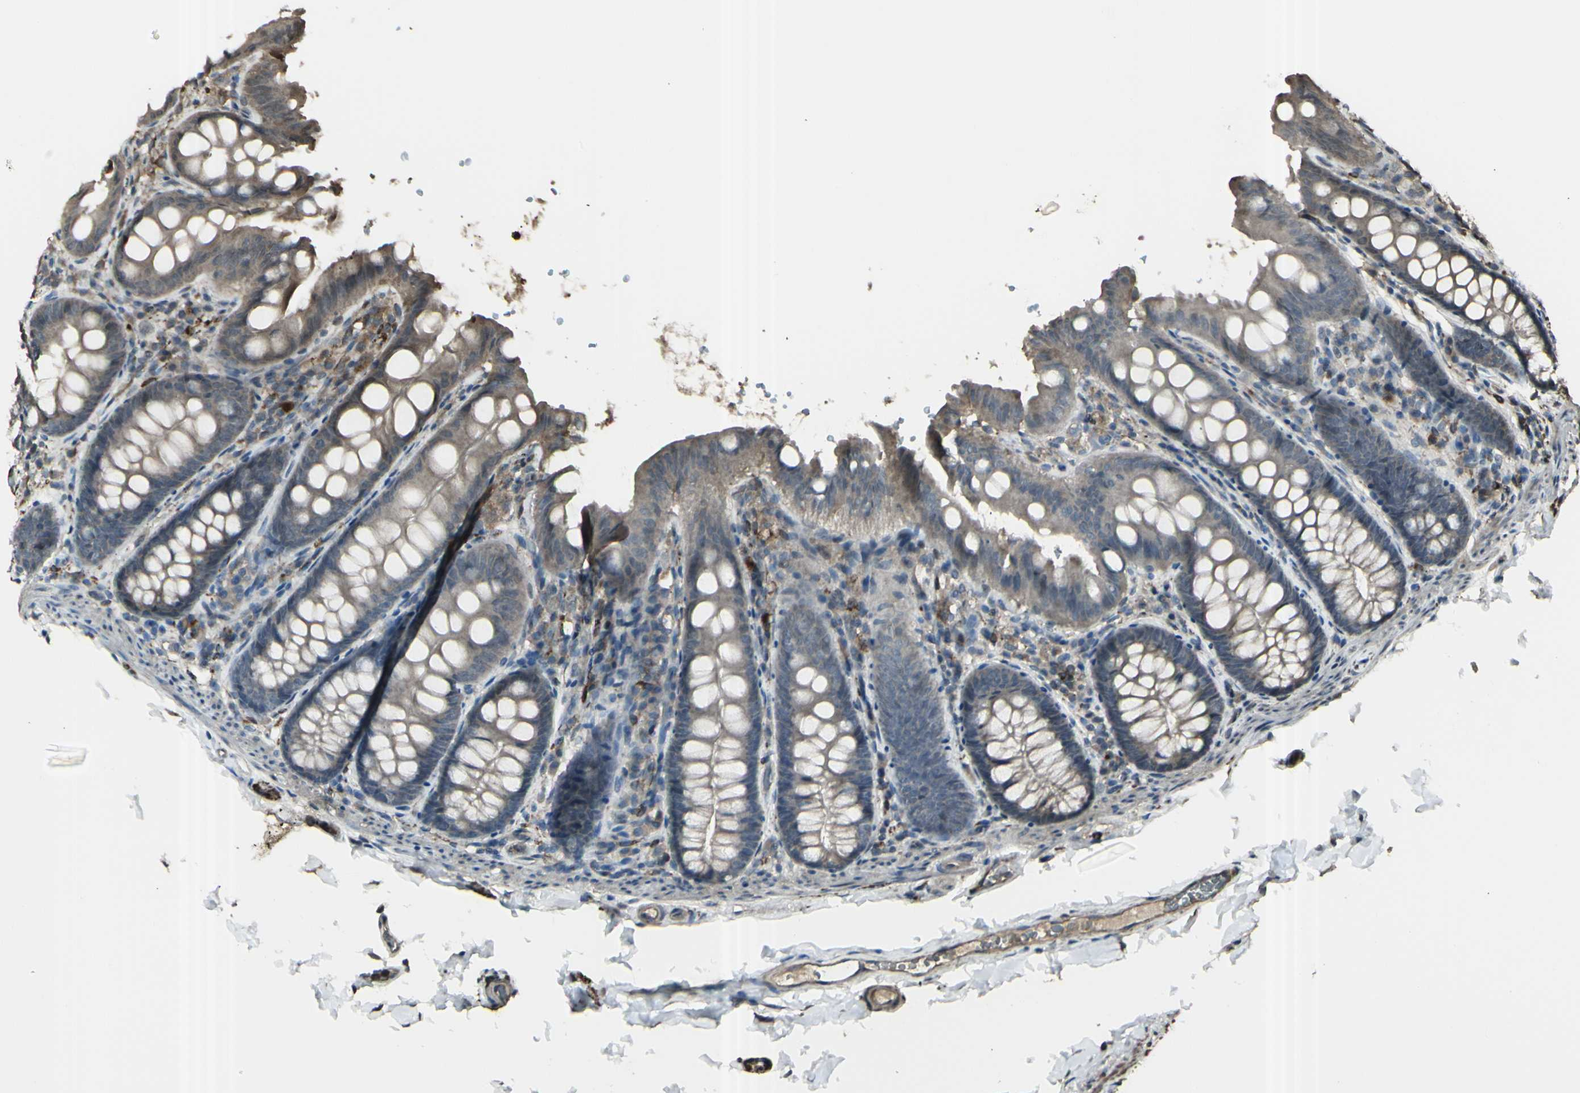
{"staining": {"intensity": "weak", "quantity": "25%-75%", "location": "cytoplasmic/membranous"}, "tissue": "colon", "cell_type": "Endothelial cells", "image_type": "normal", "snomed": [{"axis": "morphology", "description": "Normal tissue, NOS"}, {"axis": "topography", "description": "Colon"}], "caption": "An immunohistochemistry histopathology image of unremarkable tissue is shown. Protein staining in brown highlights weak cytoplasmic/membranous positivity in colon within endothelial cells.", "gene": "GNAS", "patient": {"sex": "female", "age": 61}}